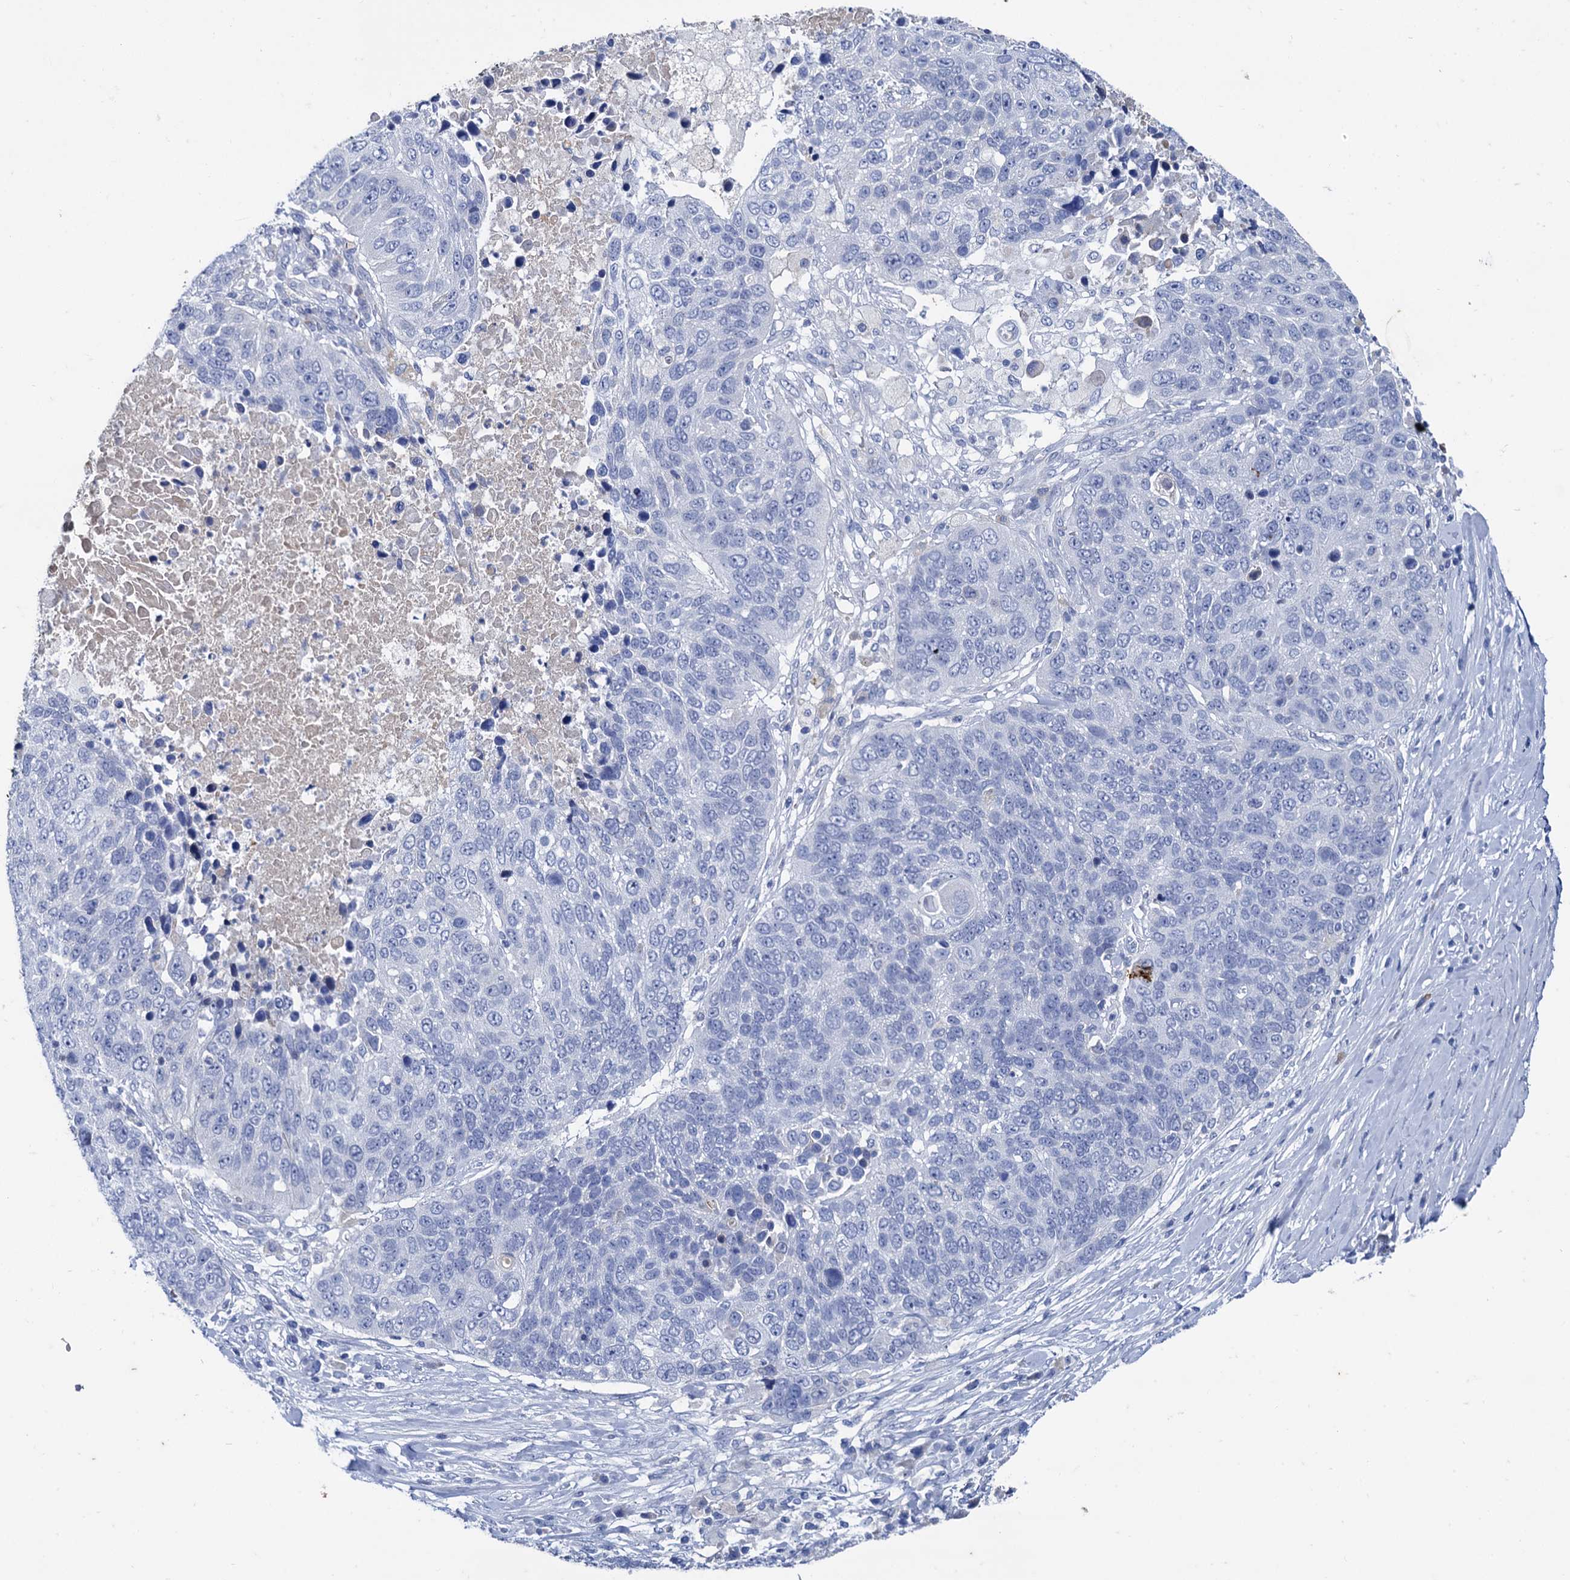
{"staining": {"intensity": "negative", "quantity": "none", "location": "none"}, "tissue": "lung cancer", "cell_type": "Tumor cells", "image_type": "cancer", "snomed": [{"axis": "morphology", "description": "Normal tissue, NOS"}, {"axis": "morphology", "description": "Squamous cell carcinoma, NOS"}, {"axis": "topography", "description": "Lymph node"}, {"axis": "topography", "description": "Lung"}], "caption": "This is a image of immunohistochemistry (IHC) staining of lung squamous cell carcinoma, which shows no expression in tumor cells. (IHC, brightfield microscopy, high magnification).", "gene": "TMEM72", "patient": {"sex": "male", "age": 66}}